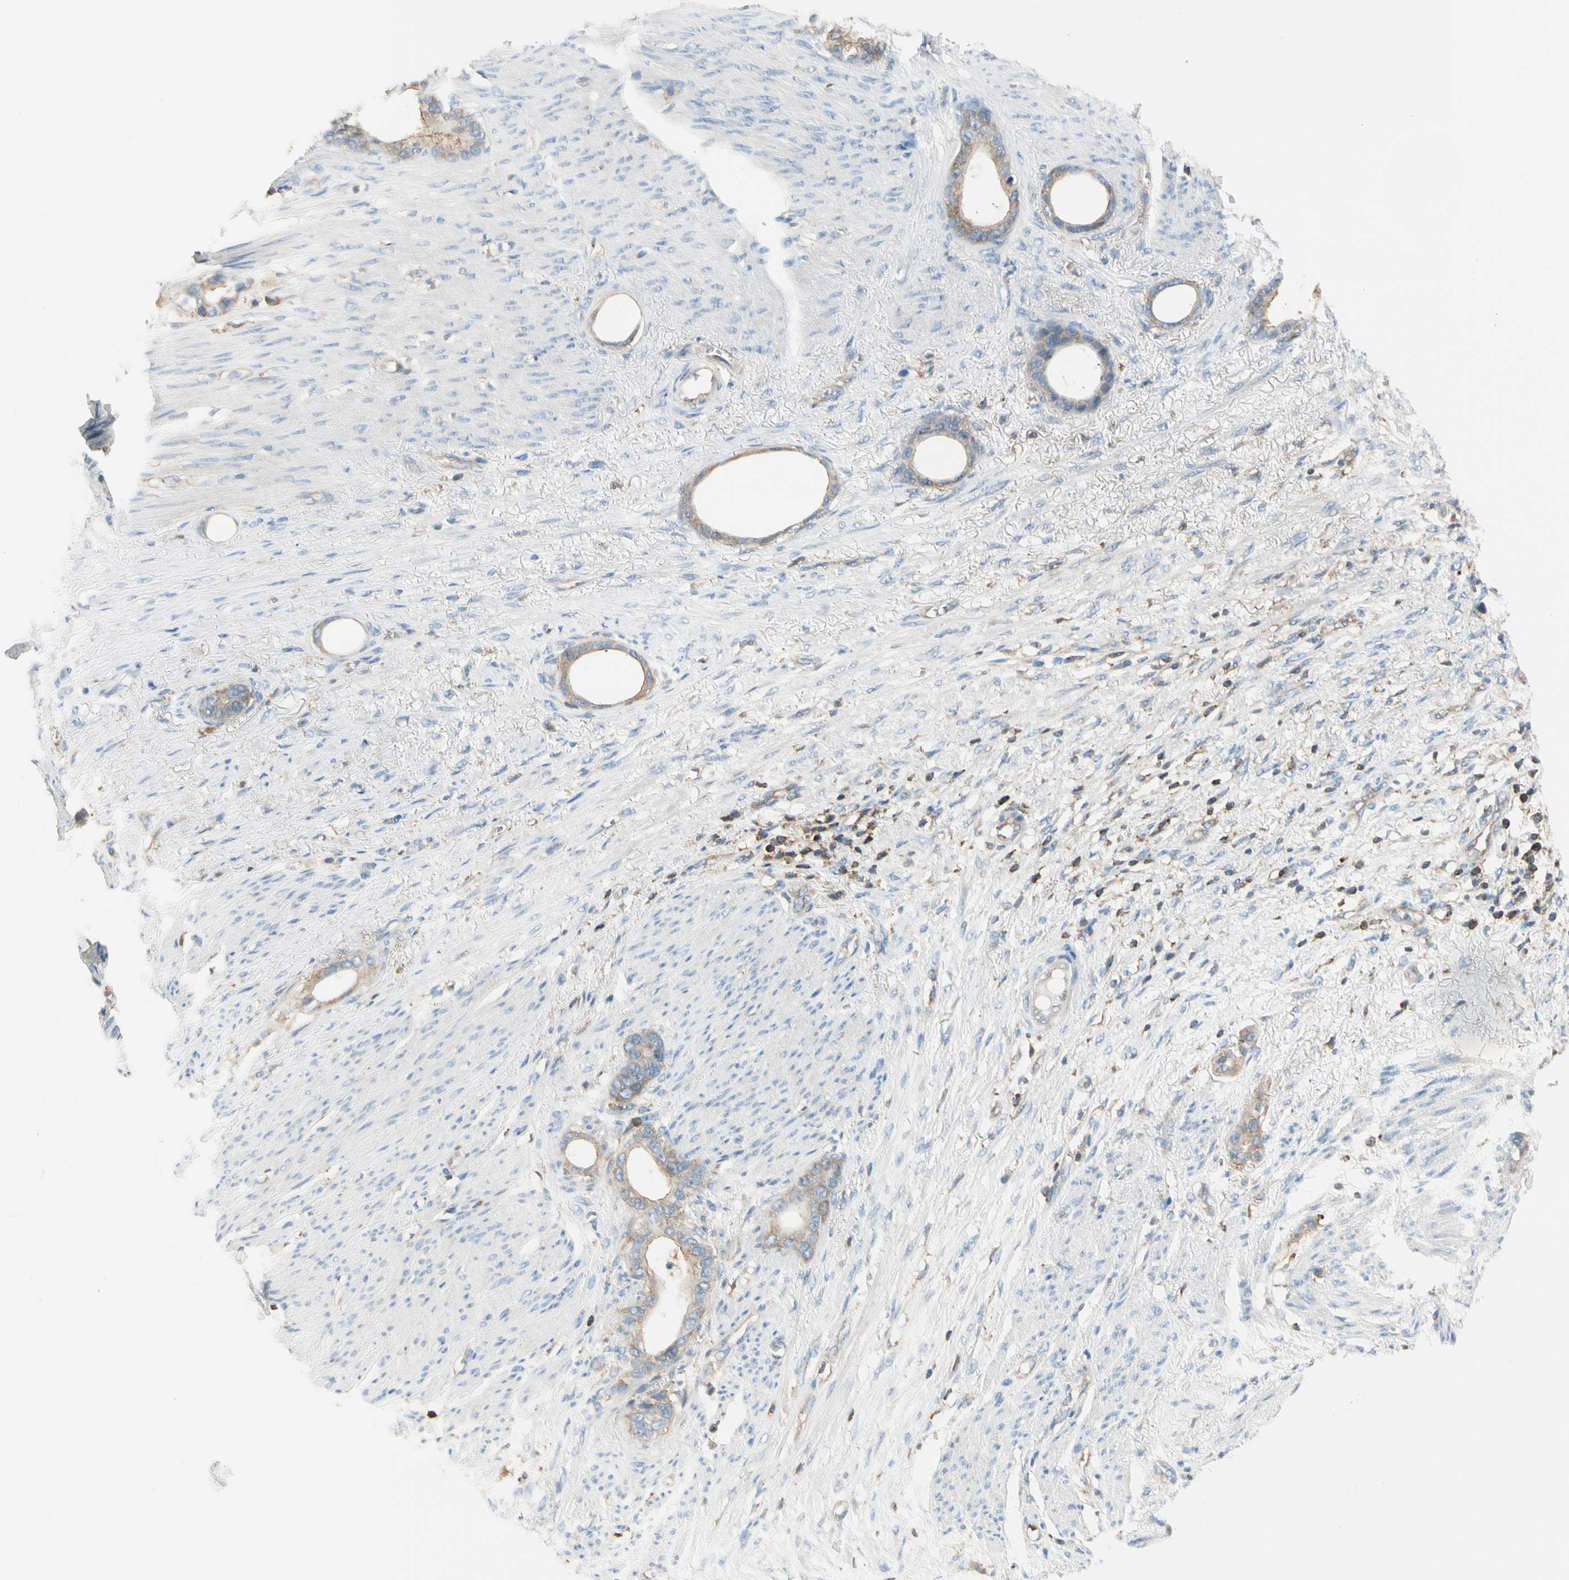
{"staining": {"intensity": "weak", "quantity": ">75%", "location": "cytoplasmic/membranous"}, "tissue": "stomach cancer", "cell_type": "Tumor cells", "image_type": "cancer", "snomed": [{"axis": "morphology", "description": "Adenocarcinoma, NOS"}, {"axis": "topography", "description": "Stomach"}], "caption": "An image of stomach cancer (adenocarcinoma) stained for a protein shows weak cytoplasmic/membranous brown staining in tumor cells. Immunohistochemistry (ihc) stains the protein of interest in brown and the nuclei are stained blue.", "gene": "CAPZA2", "patient": {"sex": "female", "age": 75}}